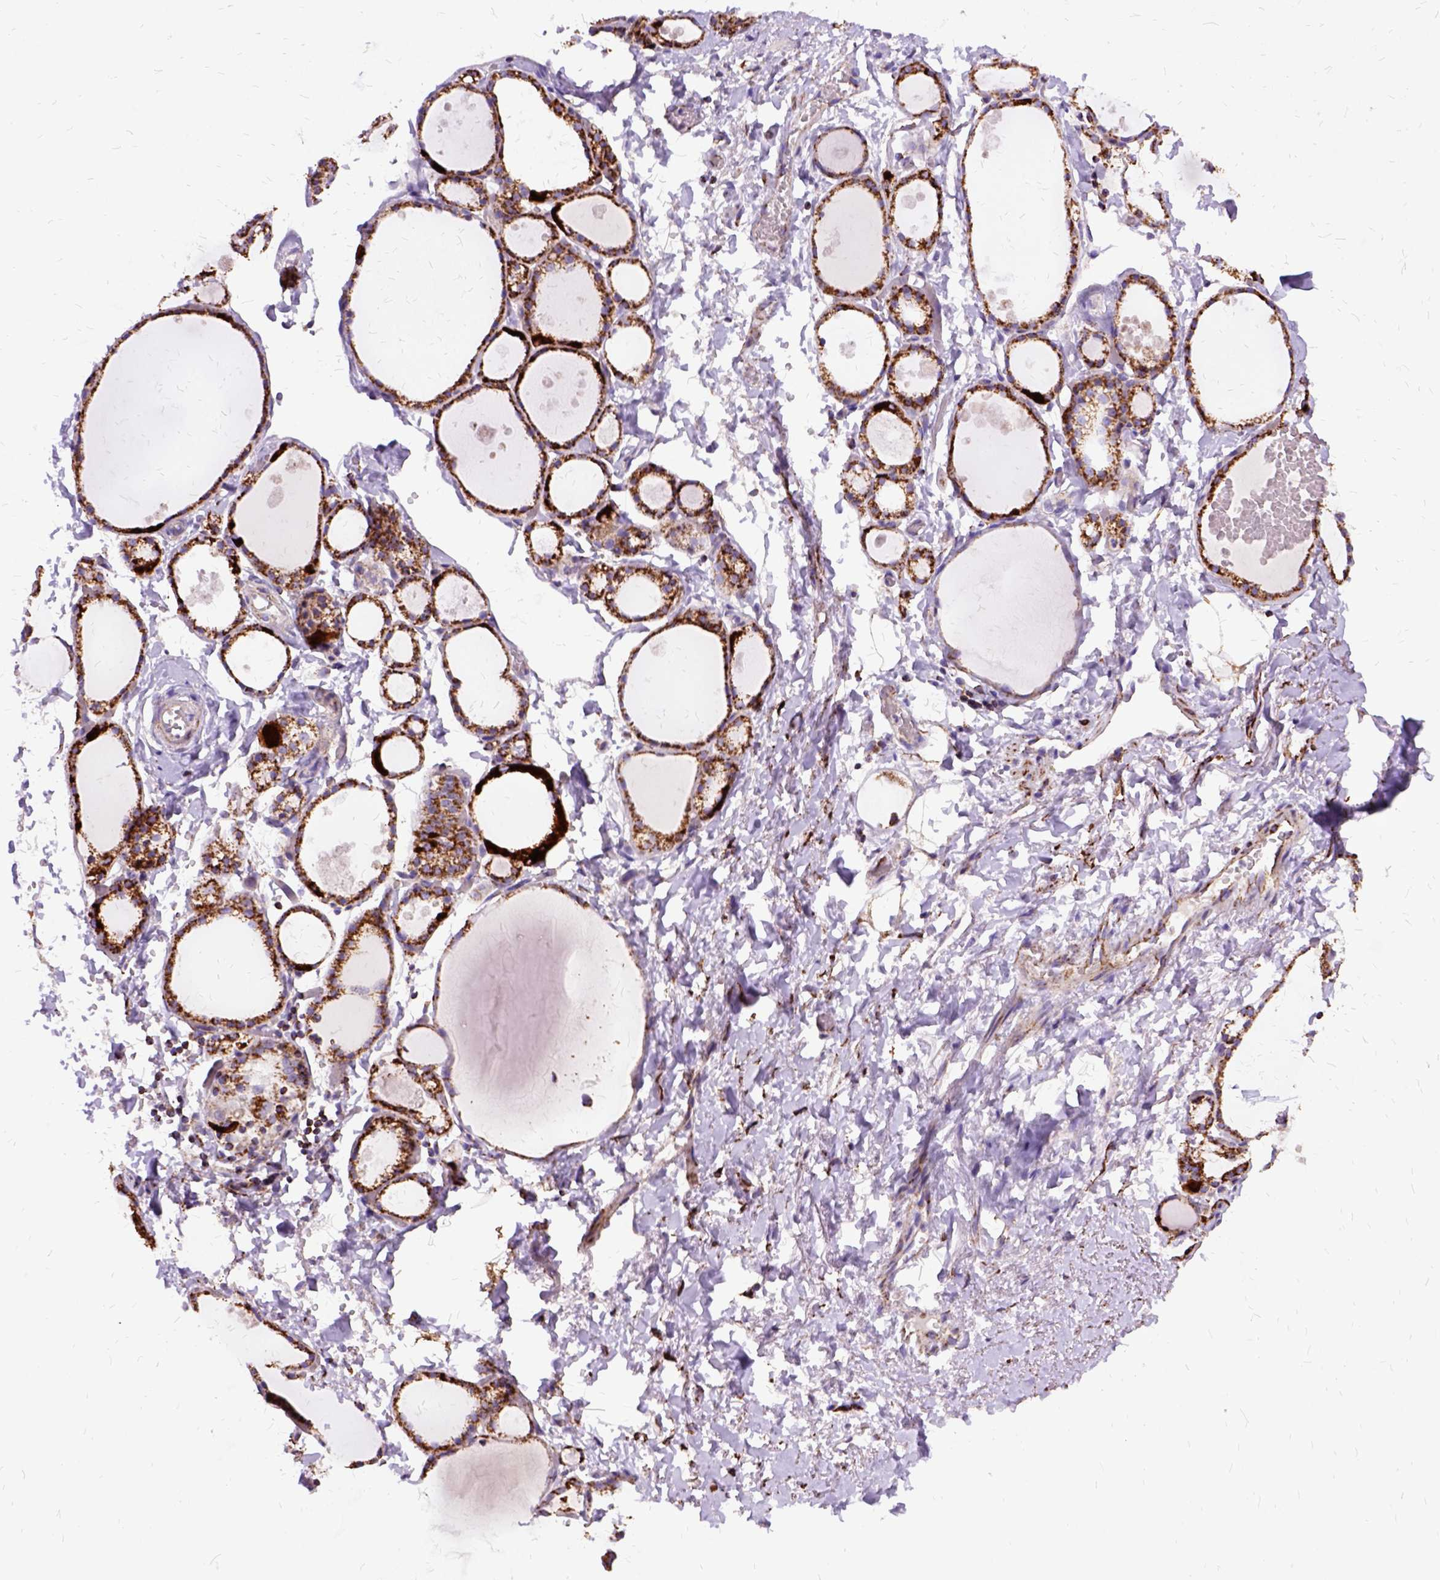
{"staining": {"intensity": "strong", "quantity": ">75%", "location": "cytoplasmic/membranous"}, "tissue": "thyroid gland", "cell_type": "Glandular cells", "image_type": "normal", "snomed": [{"axis": "morphology", "description": "Normal tissue, NOS"}, {"axis": "topography", "description": "Thyroid gland"}], "caption": "Glandular cells reveal strong cytoplasmic/membranous staining in approximately >75% of cells in unremarkable thyroid gland. (brown staining indicates protein expression, while blue staining denotes nuclei).", "gene": "OXCT1", "patient": {"sex": "male", "age": 68}}